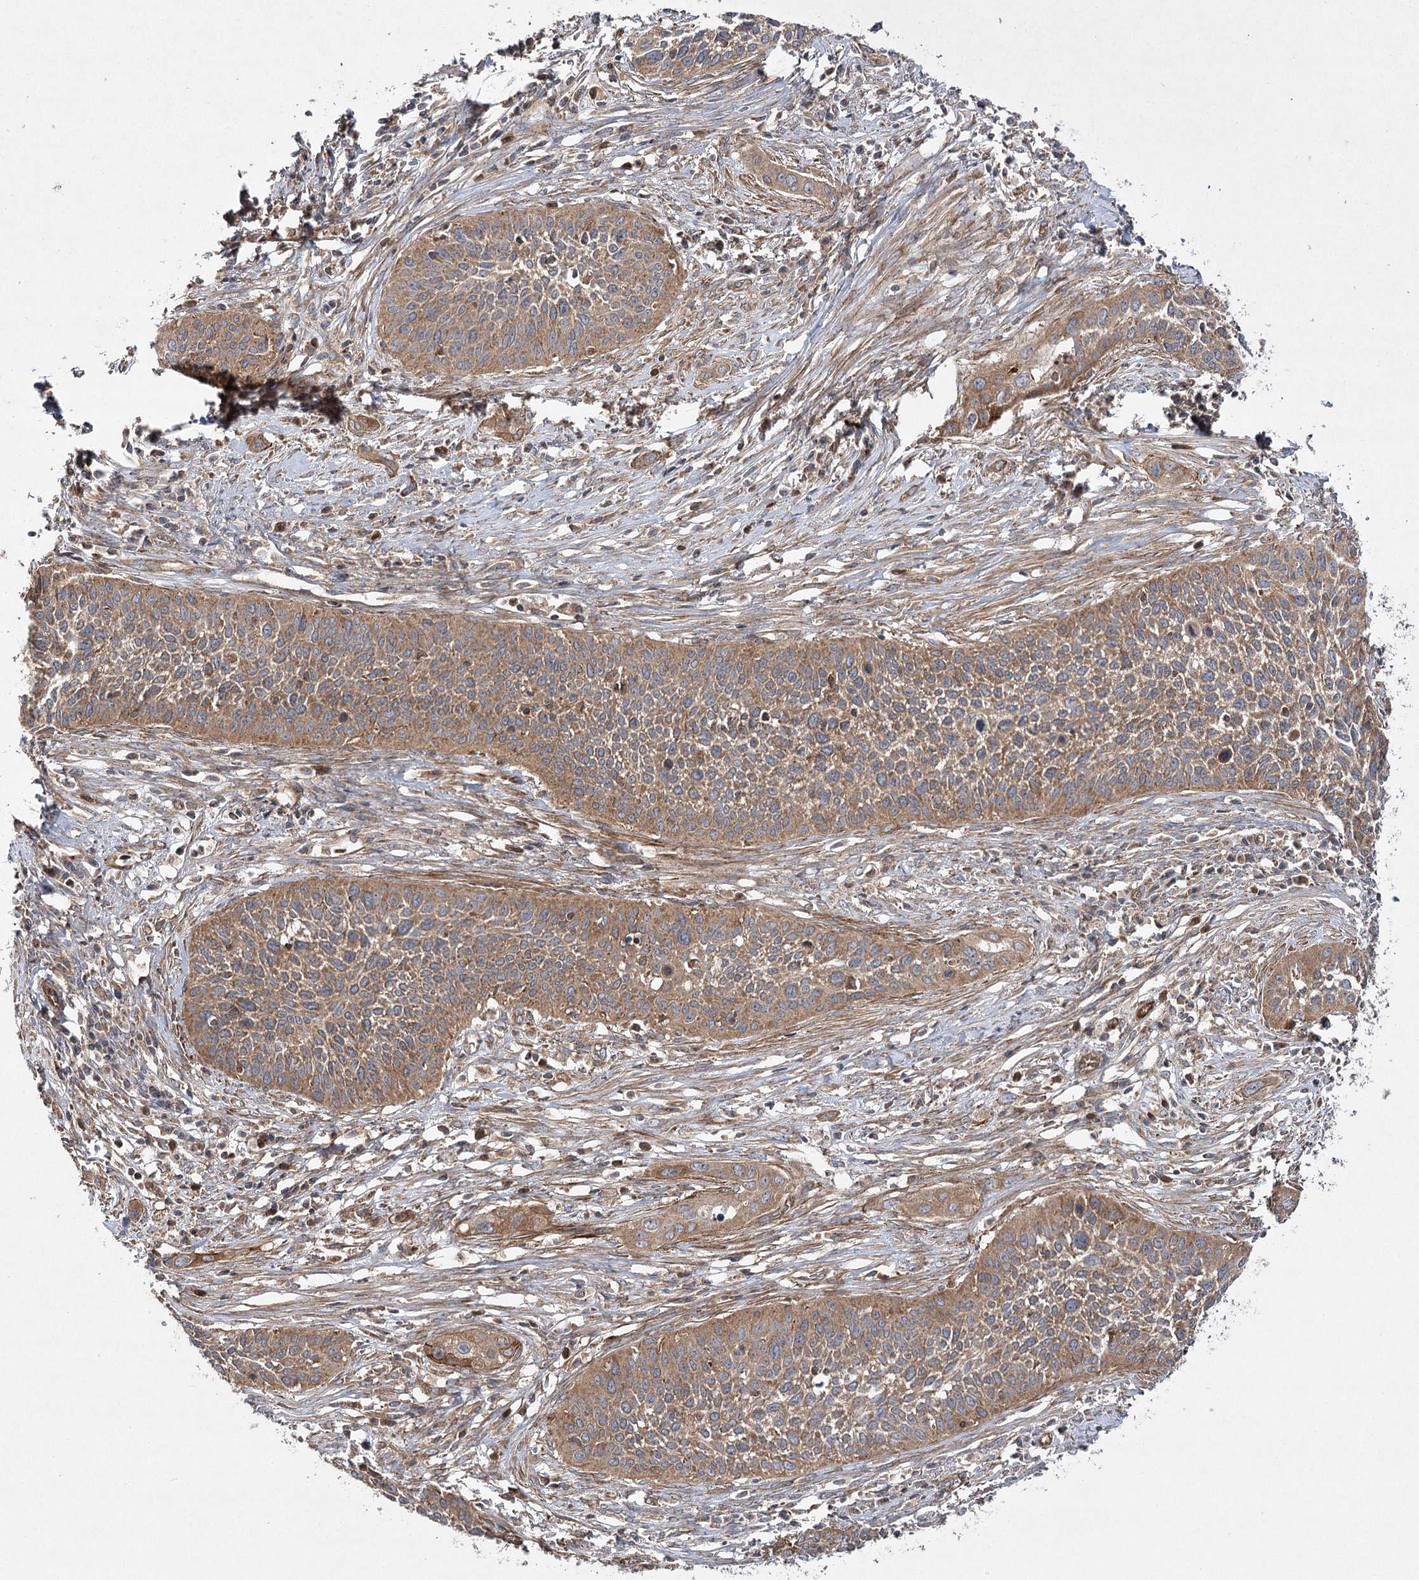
{"staining": {"intensity": "moderate", "quantity": ">75%", "location": "cytoplasmic/membranous"}, "tissue": "cervical cancer", "cell_type": "Tumor cells", "image_type": "cancer", "snomed": [{"axis": "morphology", "description": "Squamous cell carcinoma, NOS"}, {"axis": "topography", "description": "Cervix"}], "caption": "A photomicrograph of human cervical cancer stained for a protein displays moderate cytoplasmic/membranous brown staining in tumor cells. (DAB = brown stain, brightfield microscopy at high magnification).", "gene": "DNAJC13", "patient": {"sex": "female", "age": 34}}